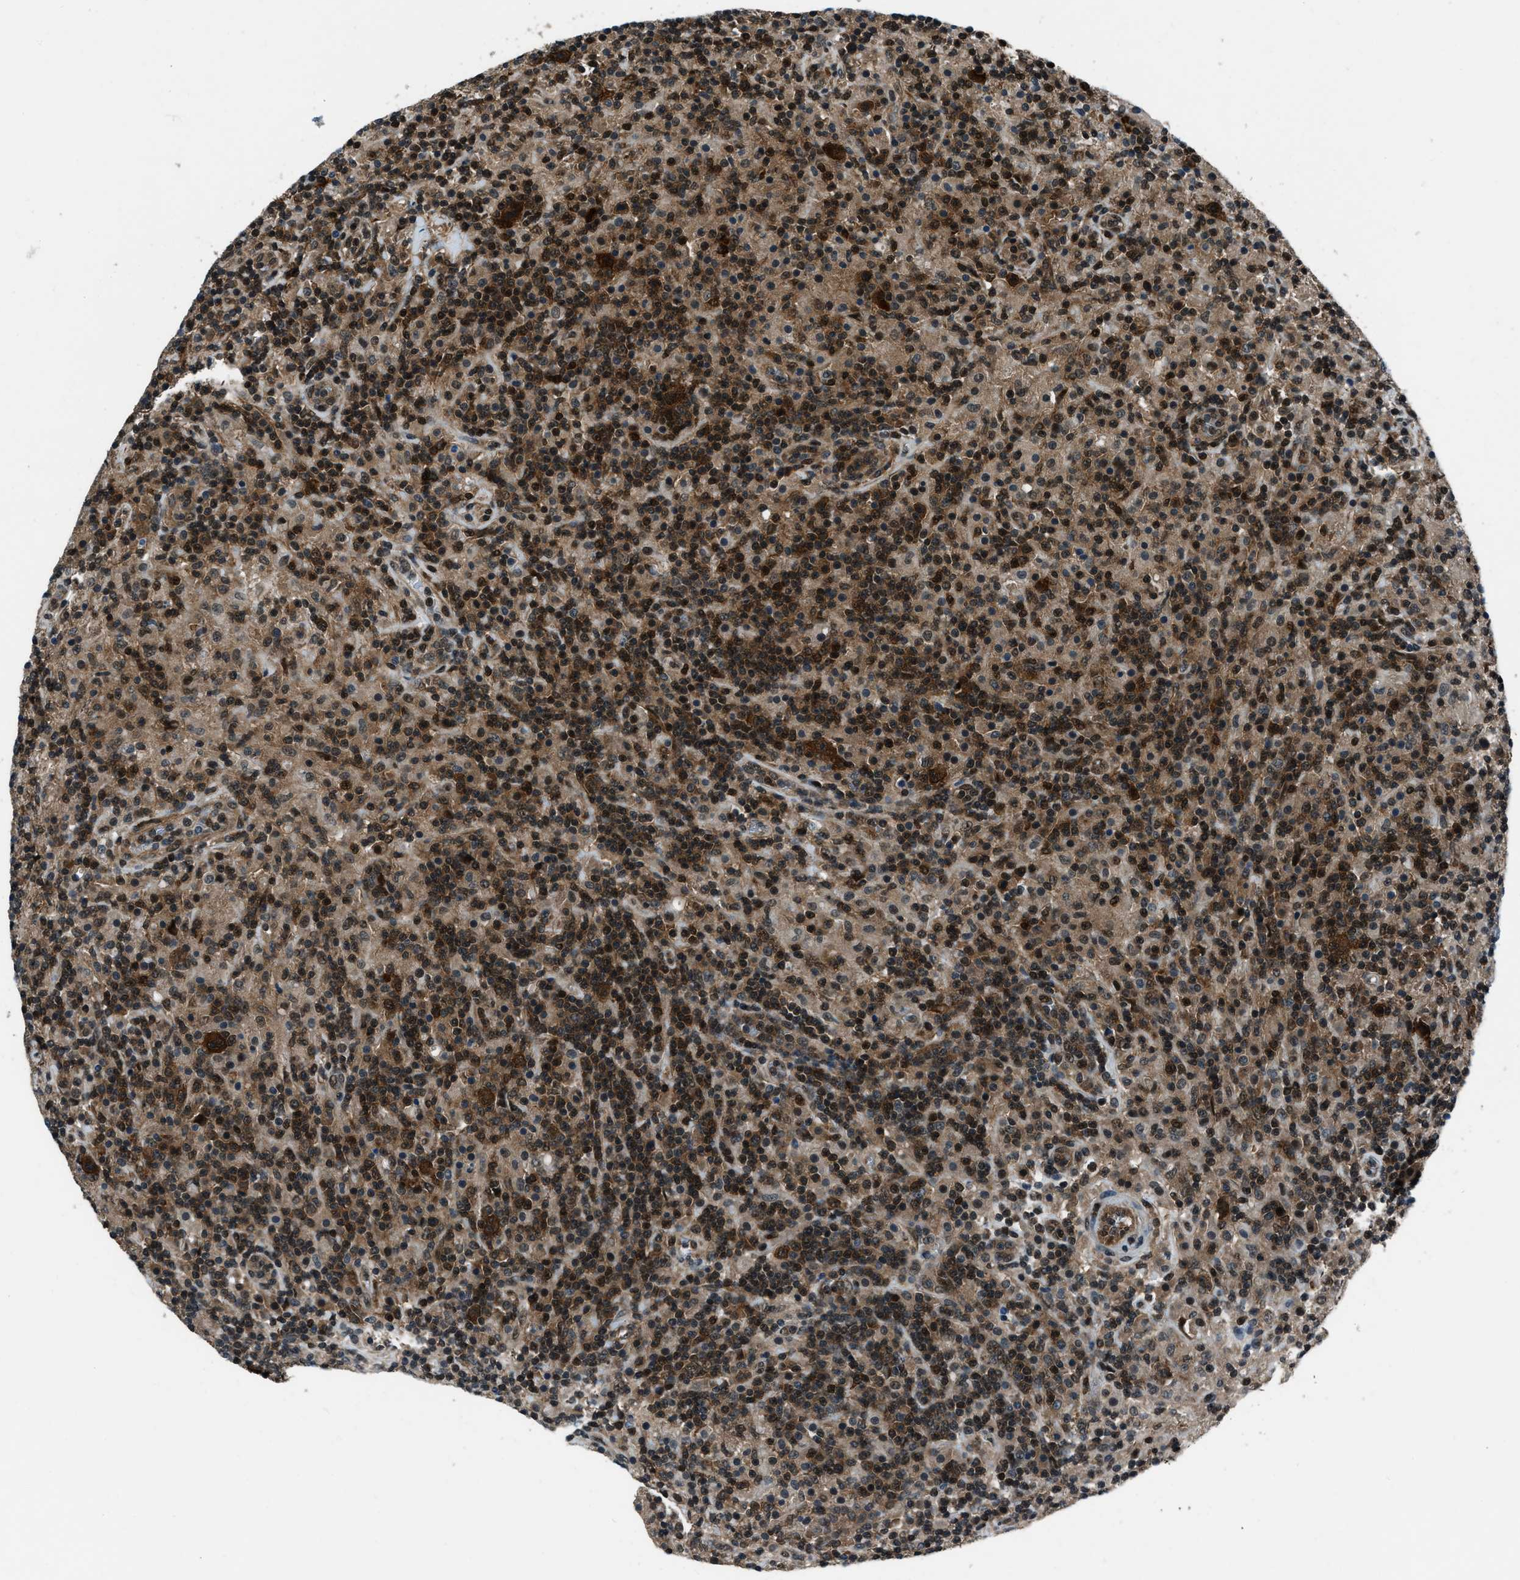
{"staining": {"intensity": "strong", "quantity": ">75%", "location": "cytoplasmic/membranous,nuclear"}, "tissue": "lymphoma", "cell_type": "Tumor cells", "image_type": "cancer", "snomed": [{"axis": "morphology", "description": "Hodgkin's disease, NOS"}, {"axis": "topography", "description": "Lymph node"}], "caption": "This photomicrograph displays IHC staining of human lymphoma, with high strong cytoplasmic/membranous and nuclear positivity in approximately >75% of tumor cells.", "gene": "NUDCD3", "patient": {"sex": "male", "age": 70}}